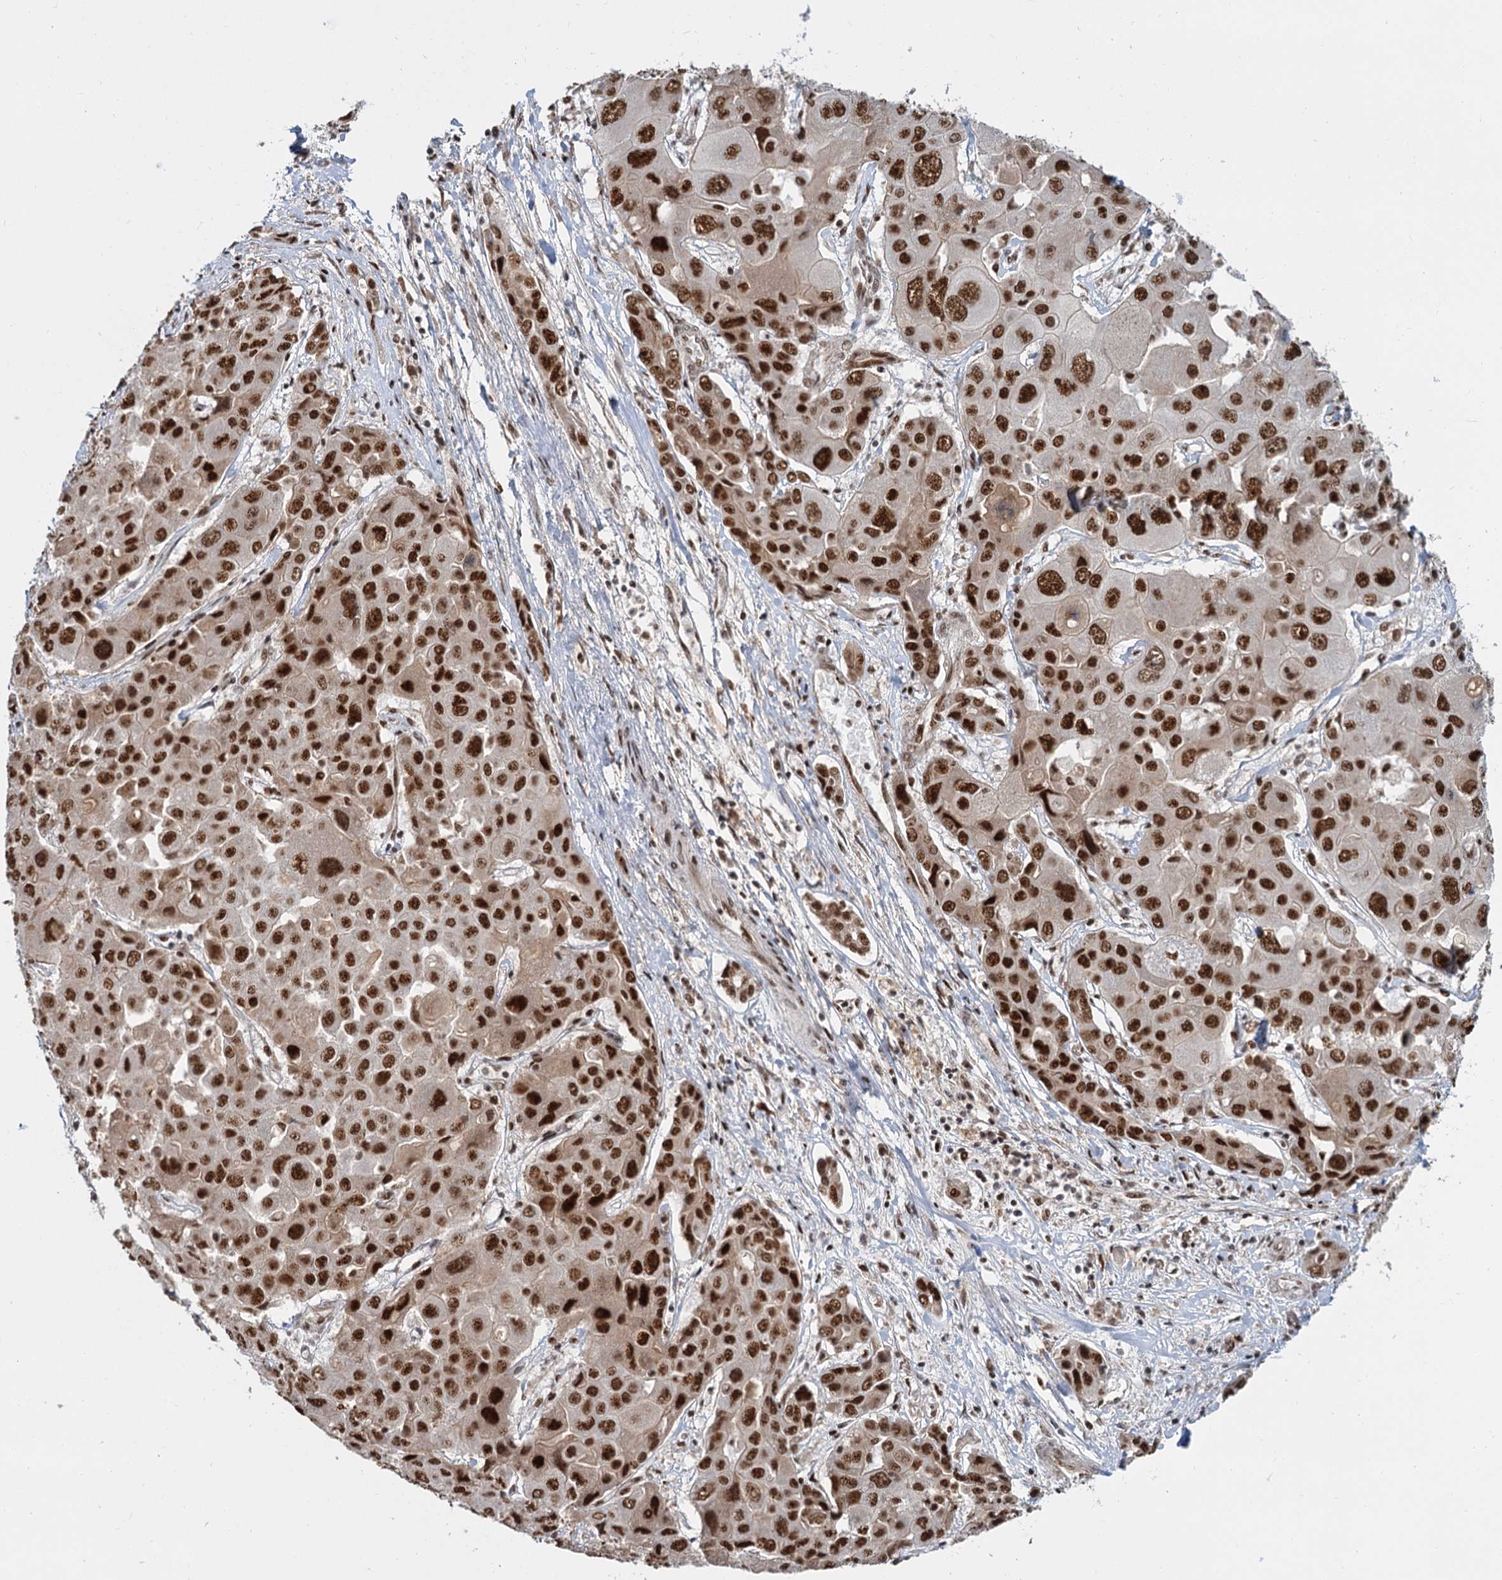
{"staining": {"intensity": "strong", "quantity": ">75%", "location": "nuclear"}, "tissue": "liver cancer", "cell_type": "Tumor cells", "image_type": "cancer", "snomed": [{"axis": "morphology", "description": "Cholangiocarcinoma"}, {"axis": "topography", "description": "Liver"}], "caption": "Cholangiocarcinoma (liver) tissue shows strong nuclear positivity in about >75% of tumor cells, visualized by immunohistochemistry.", "gene": "WBP4", "patient": {"sex": "male", "age": 67}}